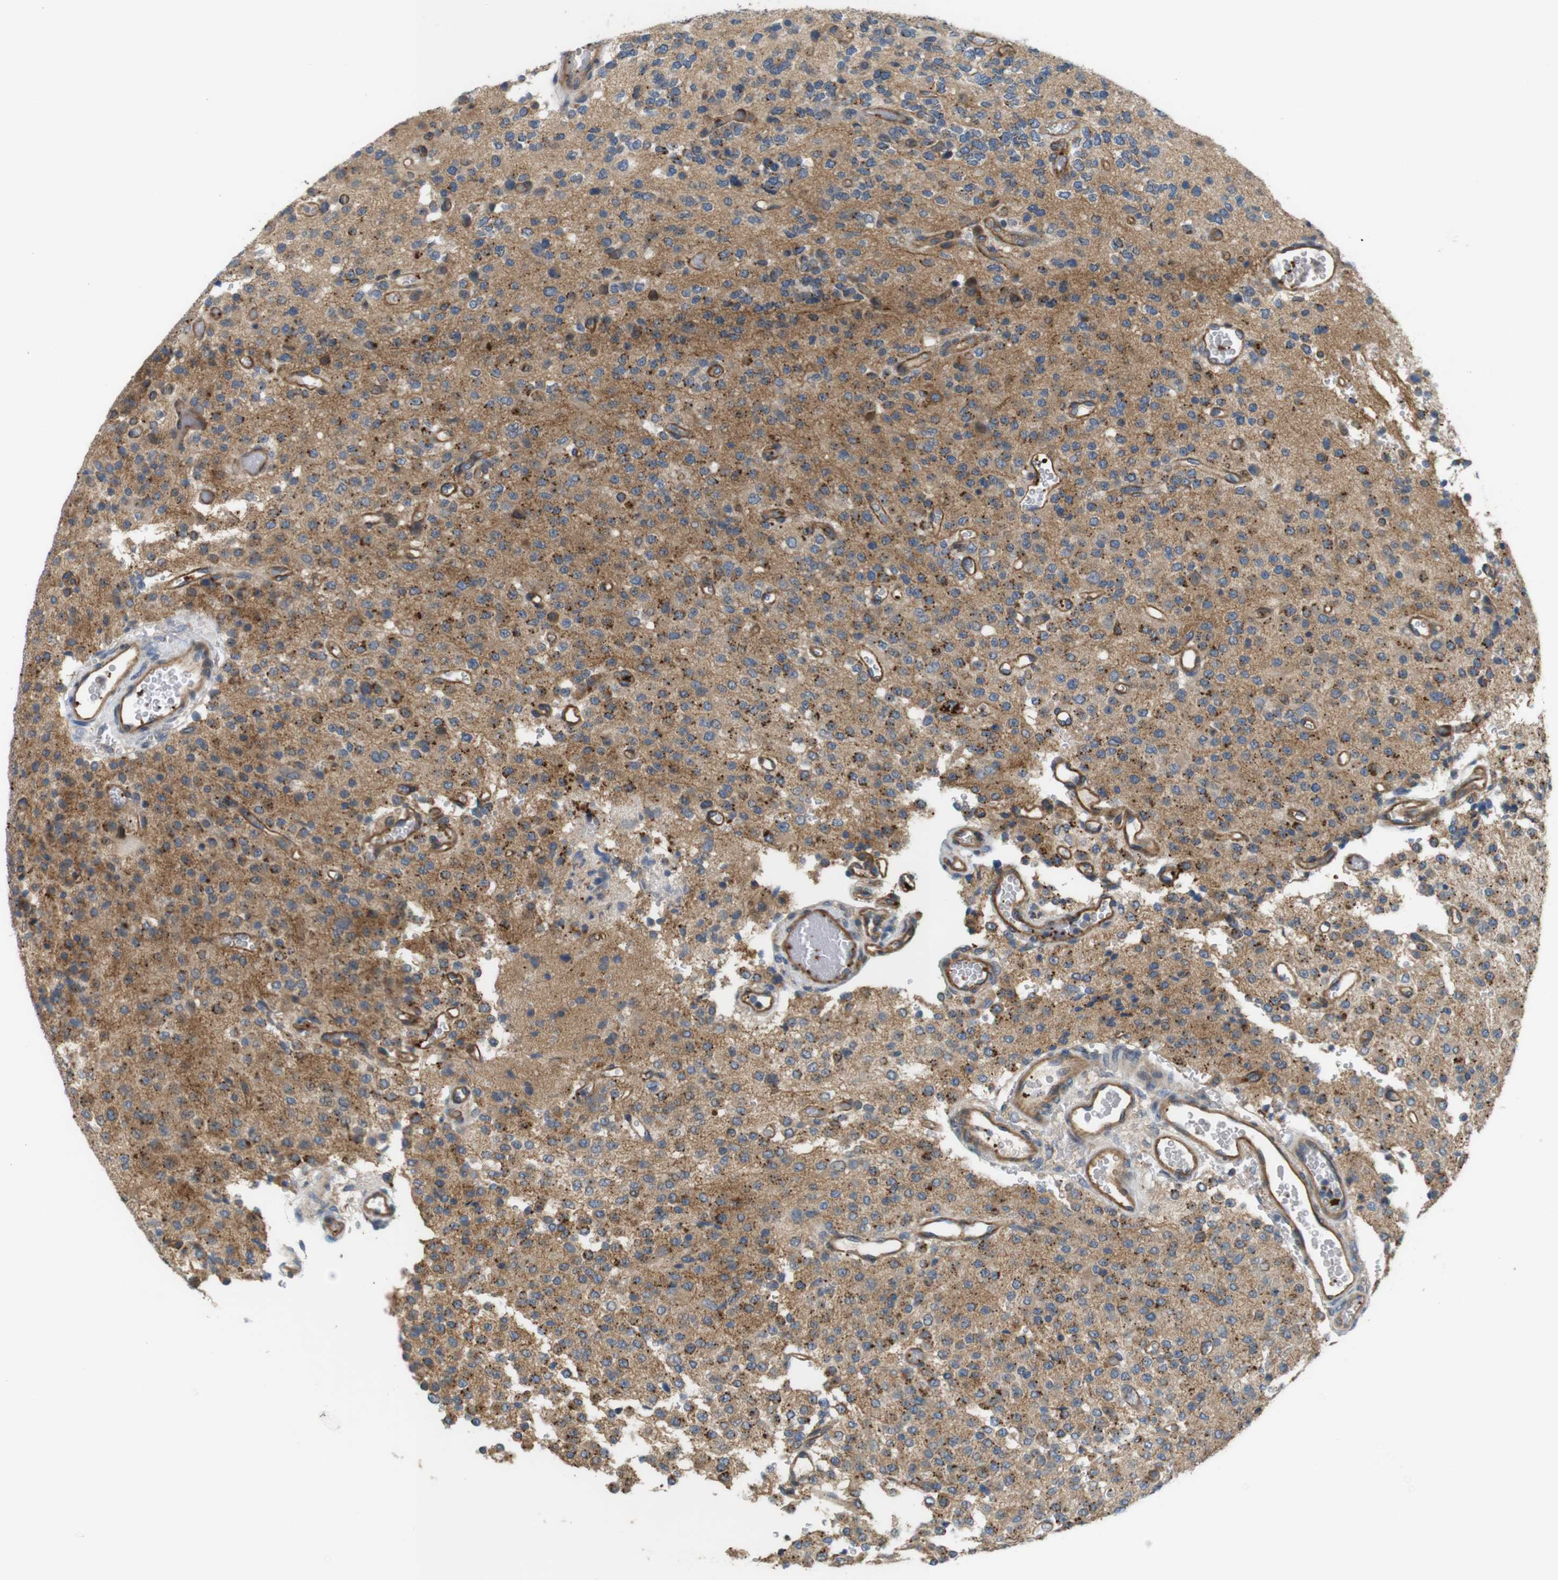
{"staining": {"intensity": "moderate", "quantity": ">75%", "location": "cytoplasmic/membranous"}, "tissue": "glioma", "cell_type": "Tumor cells", "image_type": "cancer", "snomed": [{"axis": "morphology", "description": "Glioma, malignant, Low grade"}, {"axis": "topography", "description": "Brain"}], "caption": "The image demonstrates staining of malignant low-grade glioma, revealing moderate cytoplasmic/membranous protein staining (brown color) within tumor cells.", "gene": "BVES", "patient": {"sex": "male", "age": 38}}